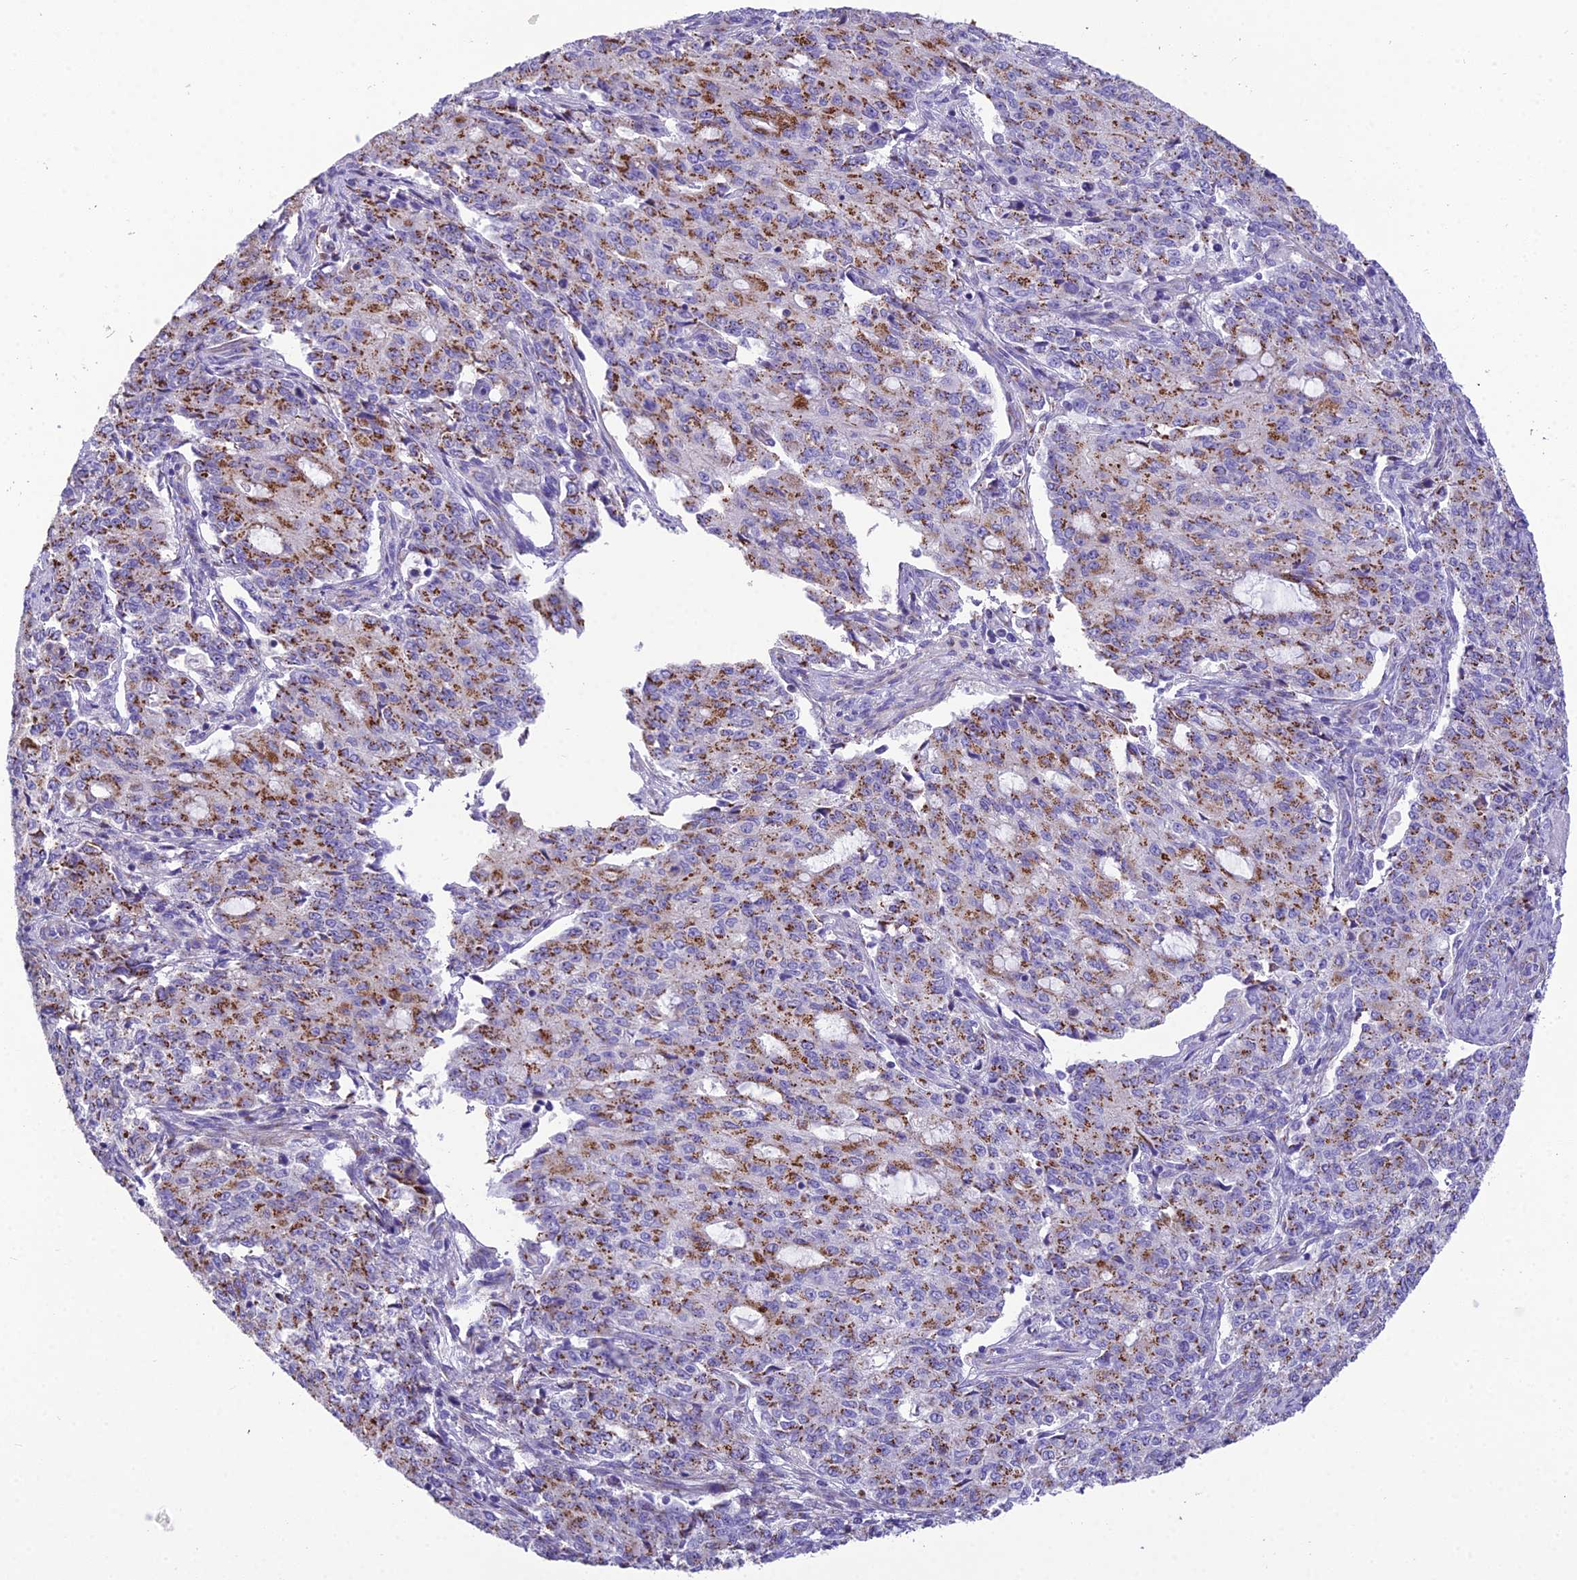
{"staining": {"intensity": "moderate", "quantity": ">75%", "location": "cytoplasmic/membranous"}, "tissue": "endometrial cancer", "cell_type": "Tumor cells", "image_type": "cancer", "snomed": [{"axis": "morphology", "description": "Adenocarcinoma, NOS"}, {"axis": "topography", "description": "Endometrium"}], "caption": "Immunohistochemical staining of endometrial cancer demonstrates moderate cytoplasmic/membranous protein positivity in about >75% of tumor cells. Using DAB (brown) and hematoxylin (blue) stains, captured at high magnification using brightfield microscopy.", "gene": "GFRA1", "patient": {"sex": "female", "age": 50}}